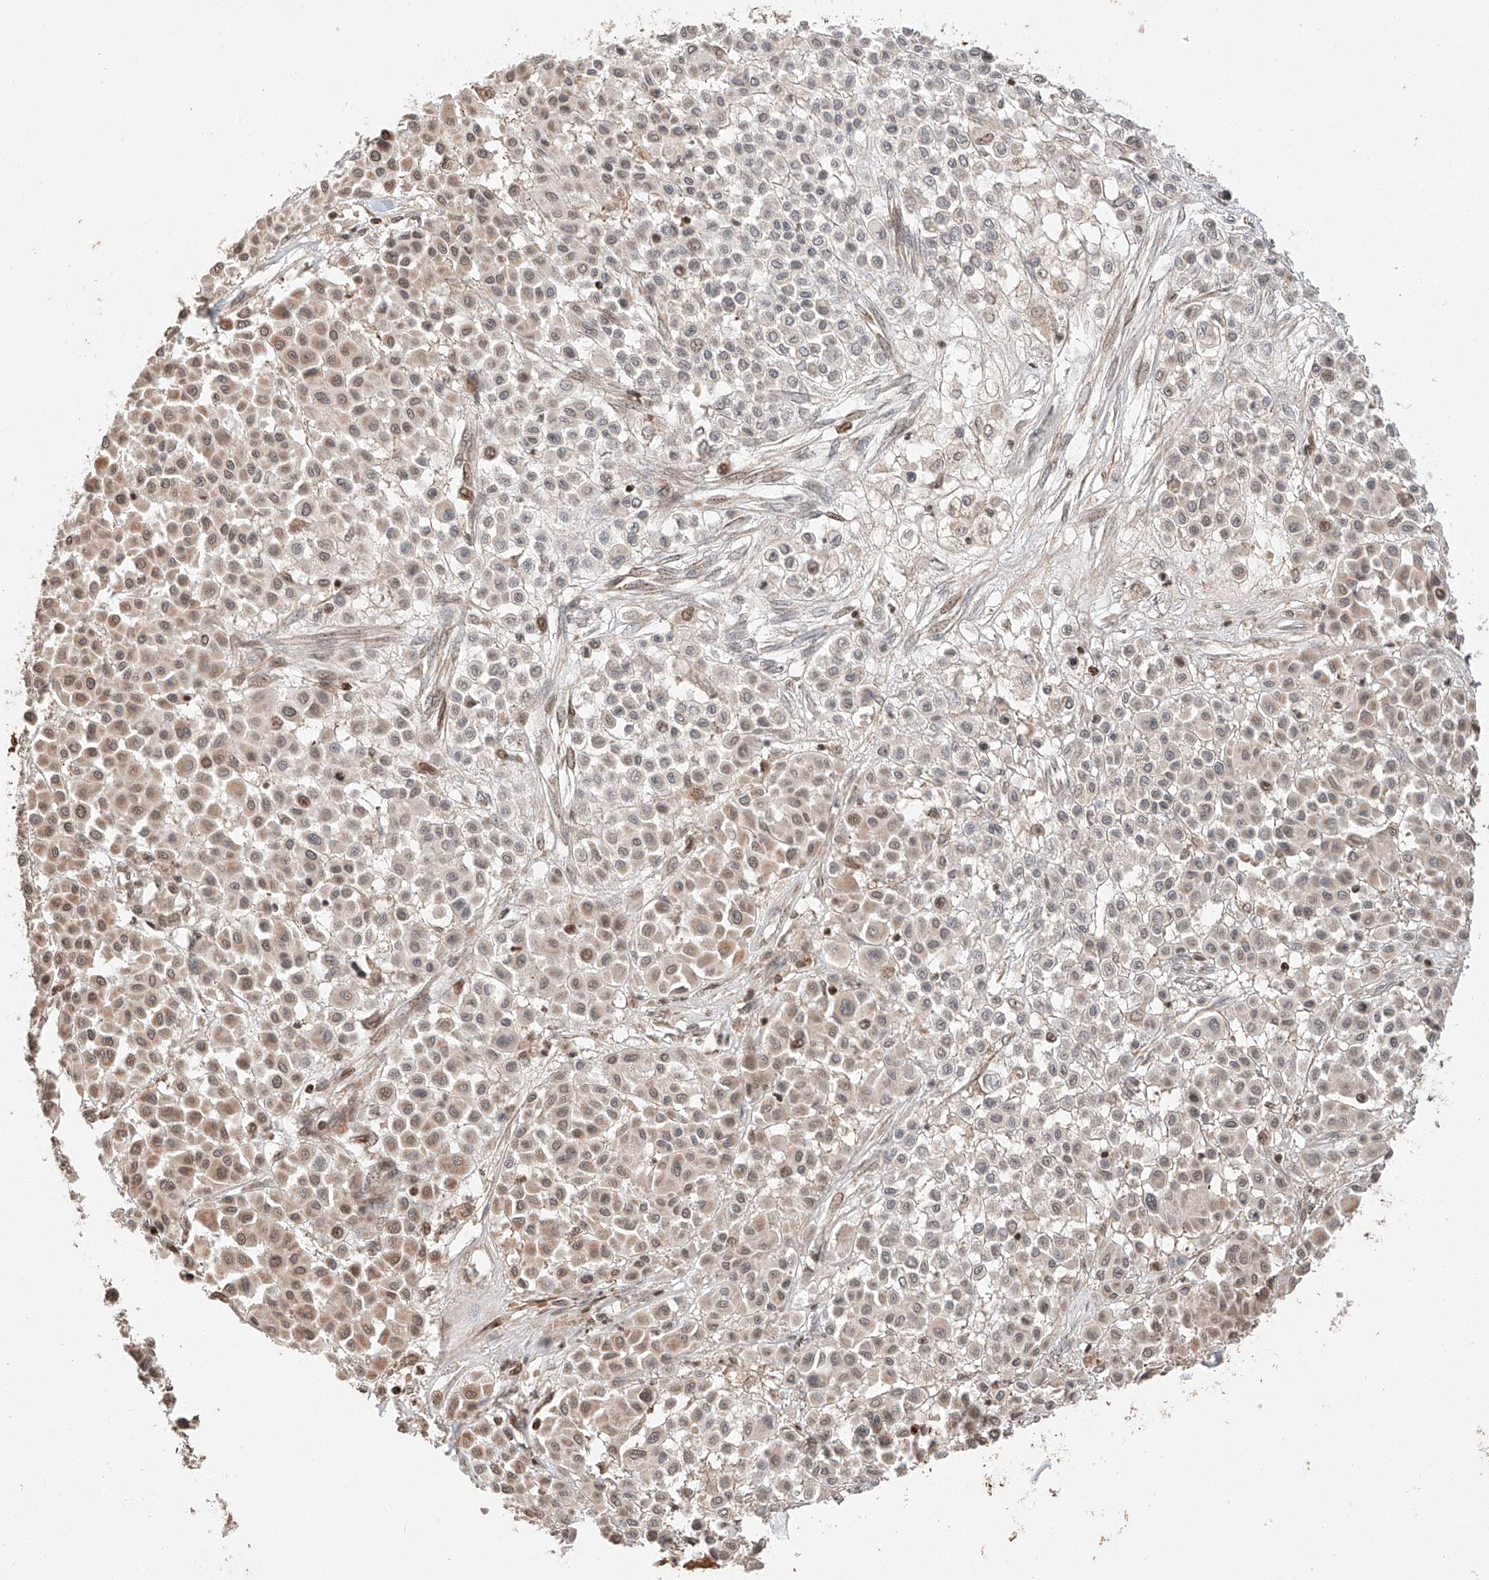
{"staining": {"intensity": "weak", "quantity": "25%-75%", "location": "cytoplasmic/membranous,nuclear"}, "tissue": "melanoma", "cell_type": "Tumor cells", "image_type": "cancer", "snomed": [{"axis": "morphology", "description": "Malignant melanoma, Metastatic site"}, {"axis": "topography", "description": "Soft tissue"}], "caption": "Malignant melanoma (metastatic site) stained with a brown dye shows weak cytoplasmic/membranous and nuclear positive staining in approximately 25%-75% of tumor cells.", "gene": "ARHGAP33", "patient": {"sex": "male", "age": 41}}